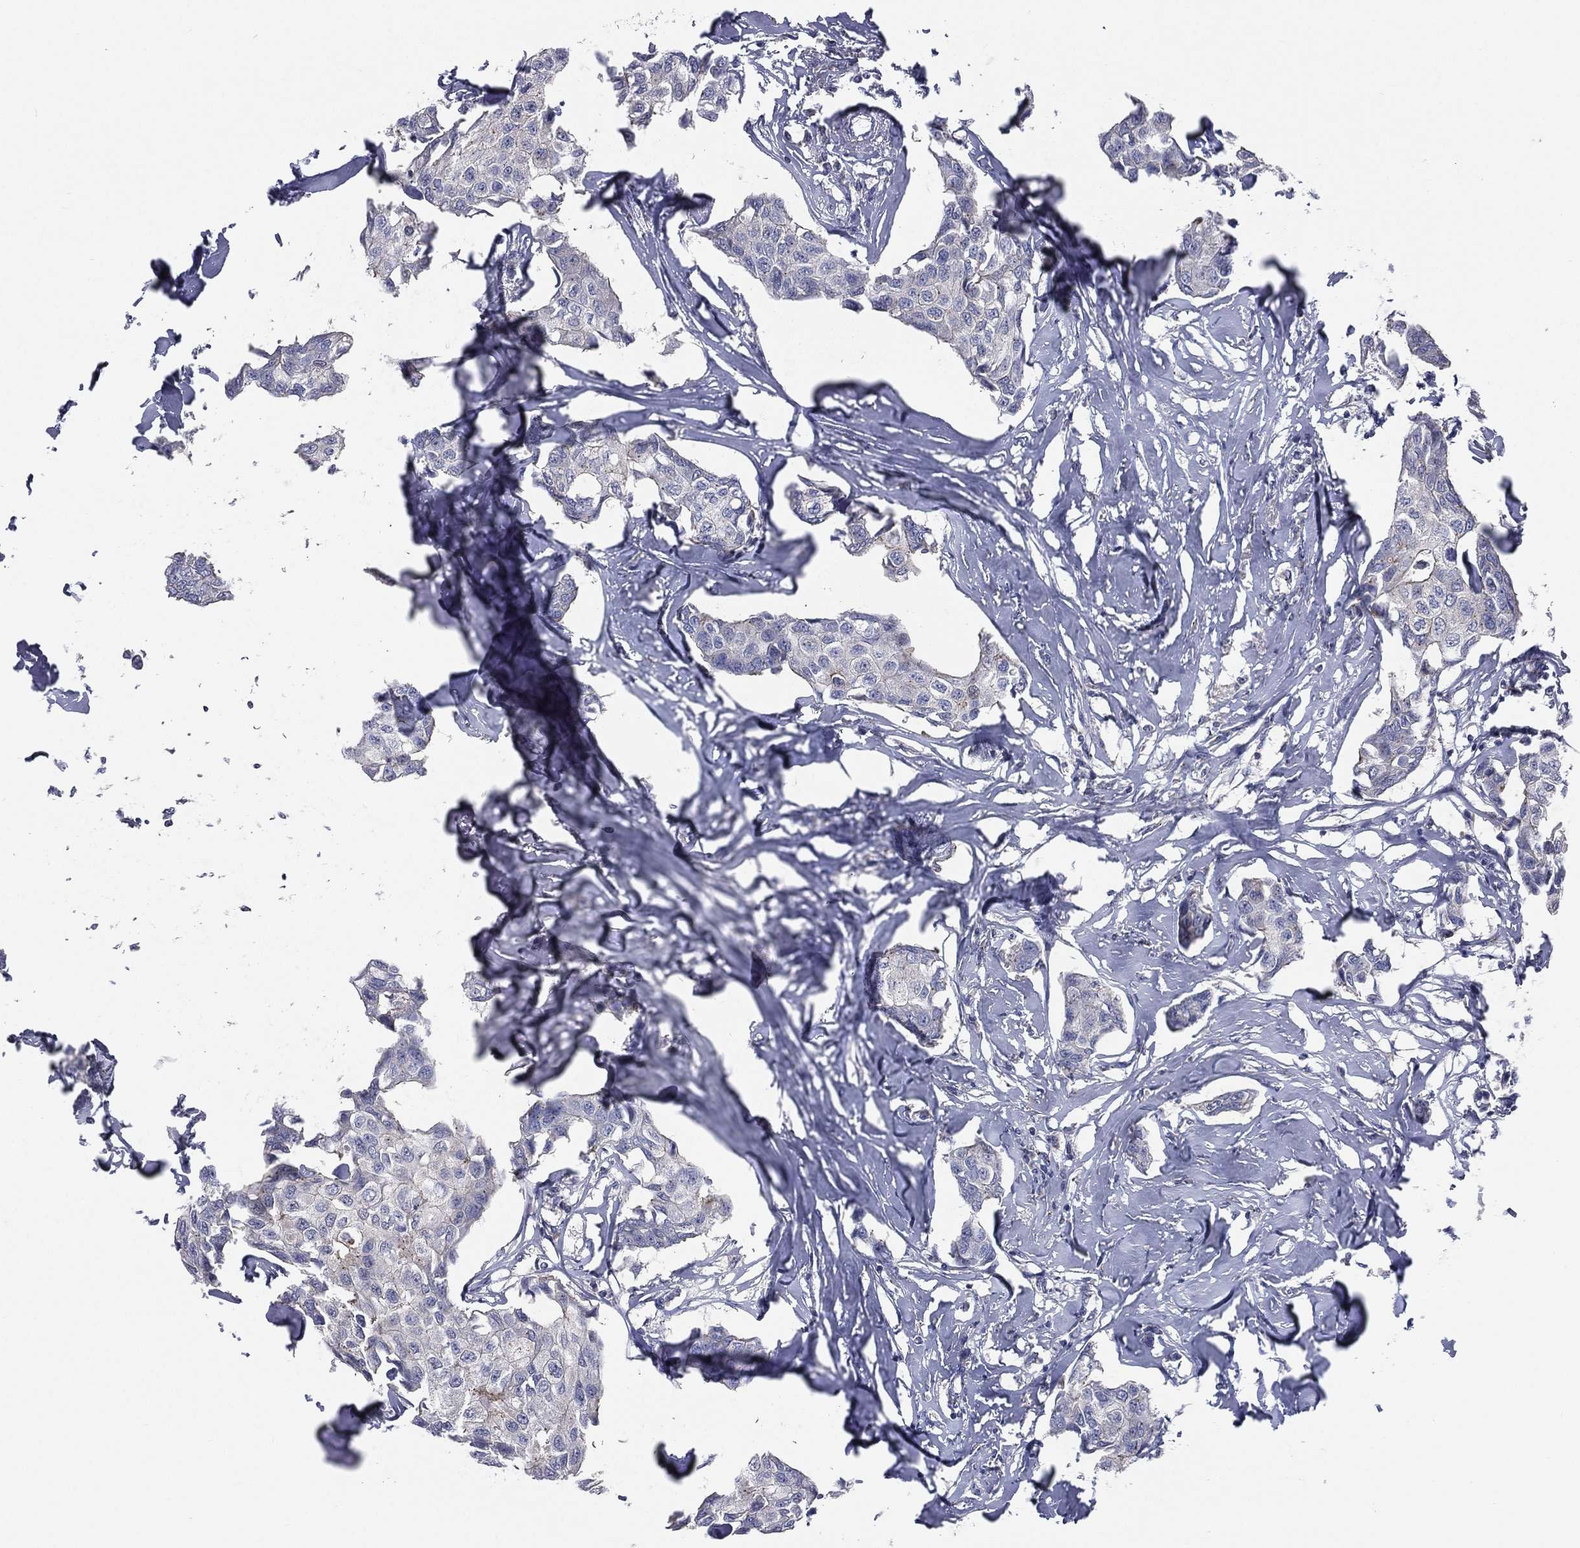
{"staining": {"intensity": "negative", "quantity": "none", "location": "none"}, "tissue": "breast cancer", "cell_type": "Tumor cells", "image_type": "cancer", "snomed": [{"axis": "morphology", "description": "Duct carcinoma"}, {"axis": "topography", "description": "Breast"}], "caption": "A high-resolution micrograph shows immunohistochemistry (IHC) staining of invasive ductal carcinoma (breast), which demonstrates no significant positivity in tumor cells. Nuclei are stained in blue.", "gene": "CROCC", "patient": {"sex": "female", "age": 80}}